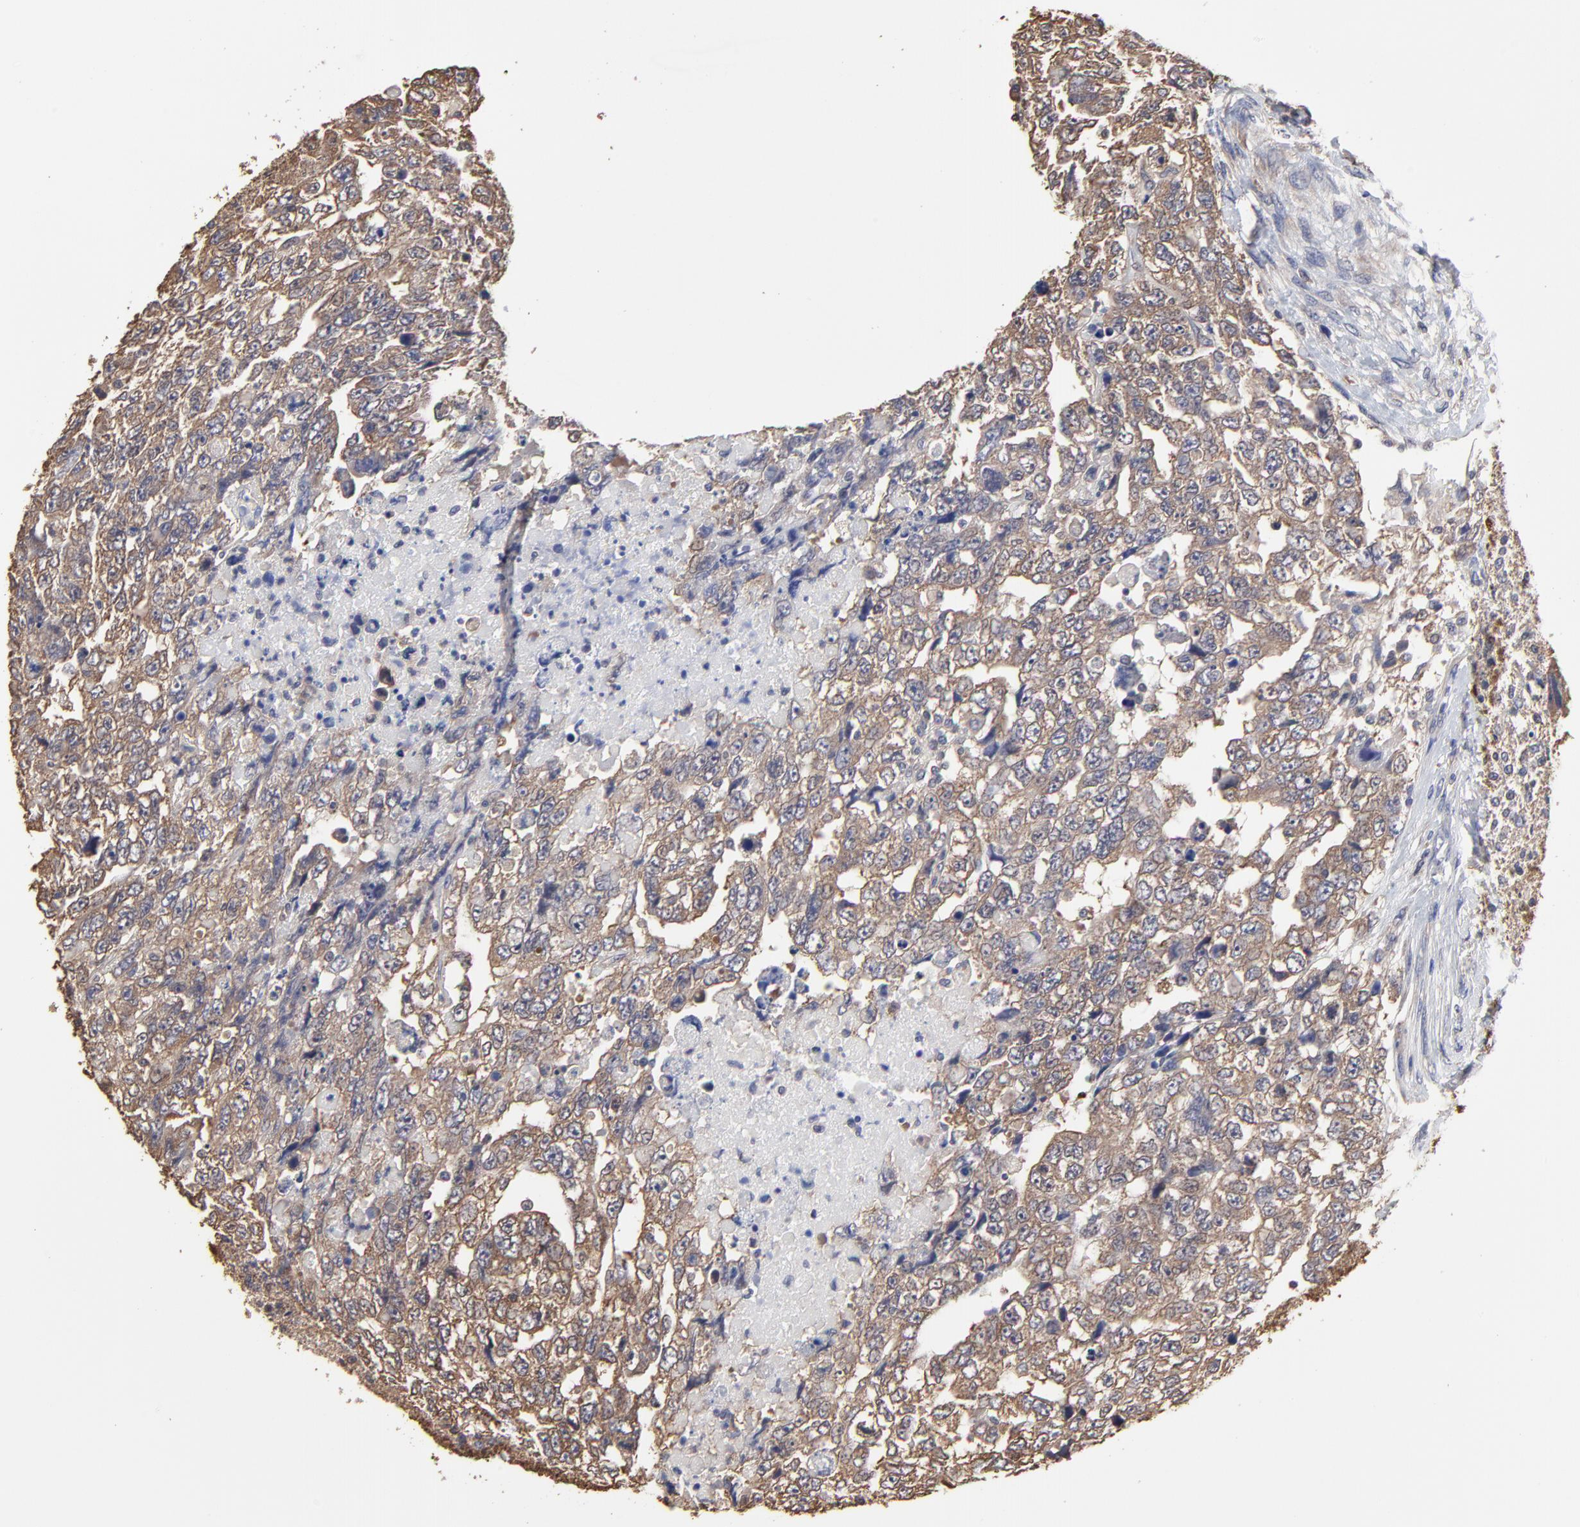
{"staining": {"intensity": "weak", "quantity": ">75%", "location": "cytoplasmic/membranous"}, "tissue": "testis cancer", "cell_type": "Tumor cells", "image_type": "cancer", "snomed": [{"axis": "morphology", "description": "Carcinoma, Embryonal, NOS"}, {"axis": "topography", "description": "Testis"}], "caption": "Tumor cells display low levels of weak cytoplasmic/membranous staining in about >75% of cells in testis embryonal carcinoma.", "gene": "CCT2", "patient": {"sex": "male", "age": 36}}